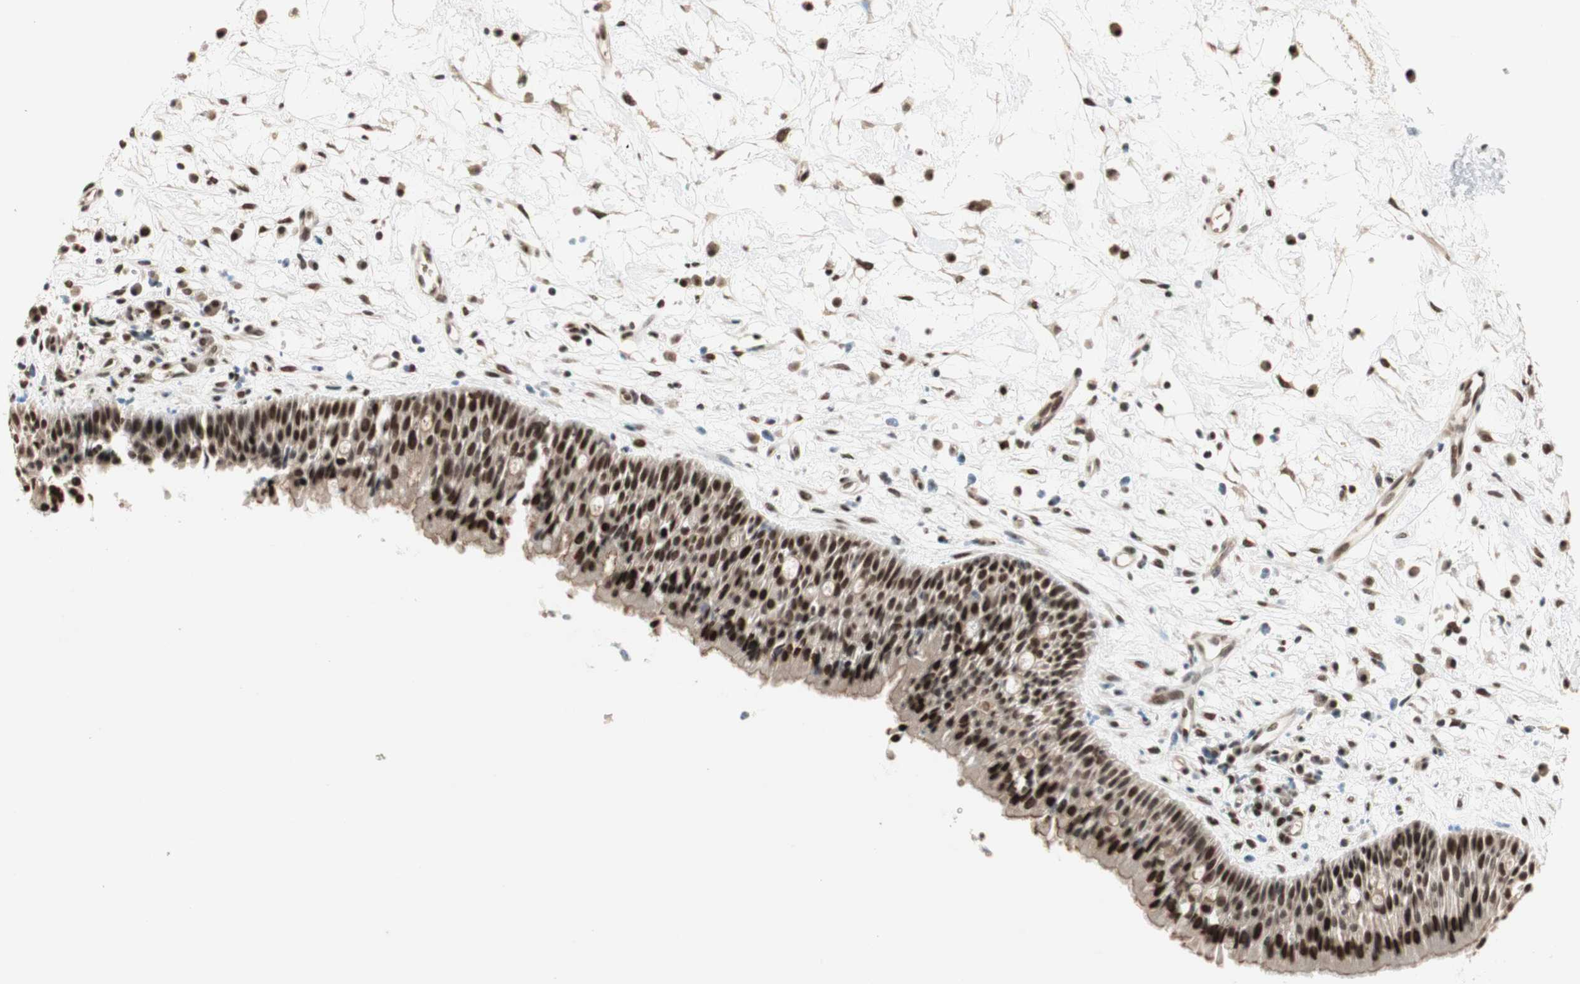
{"staining": {"intensity": "strong", "quantity": ">75%", "location": "nuclear"}, "tissue": "nasopharynx", "cell_type": "Respiratory epithelial cells", "image_type": "normal", "snomed": [{"axis": "morphology", "description": "Normal tissue, NOS"}, {"axis": "topography", "description": "Nasopharynx"}], "caption": "Protein expression analysis of normal nasopharynx reveals strong nuclear expression in about >75% of respiratory epithelial cells. (IHC, brightfield microscopy, high magnification).", "gene": "MDC1", "patient": {"sex": "male", "age": 13}}